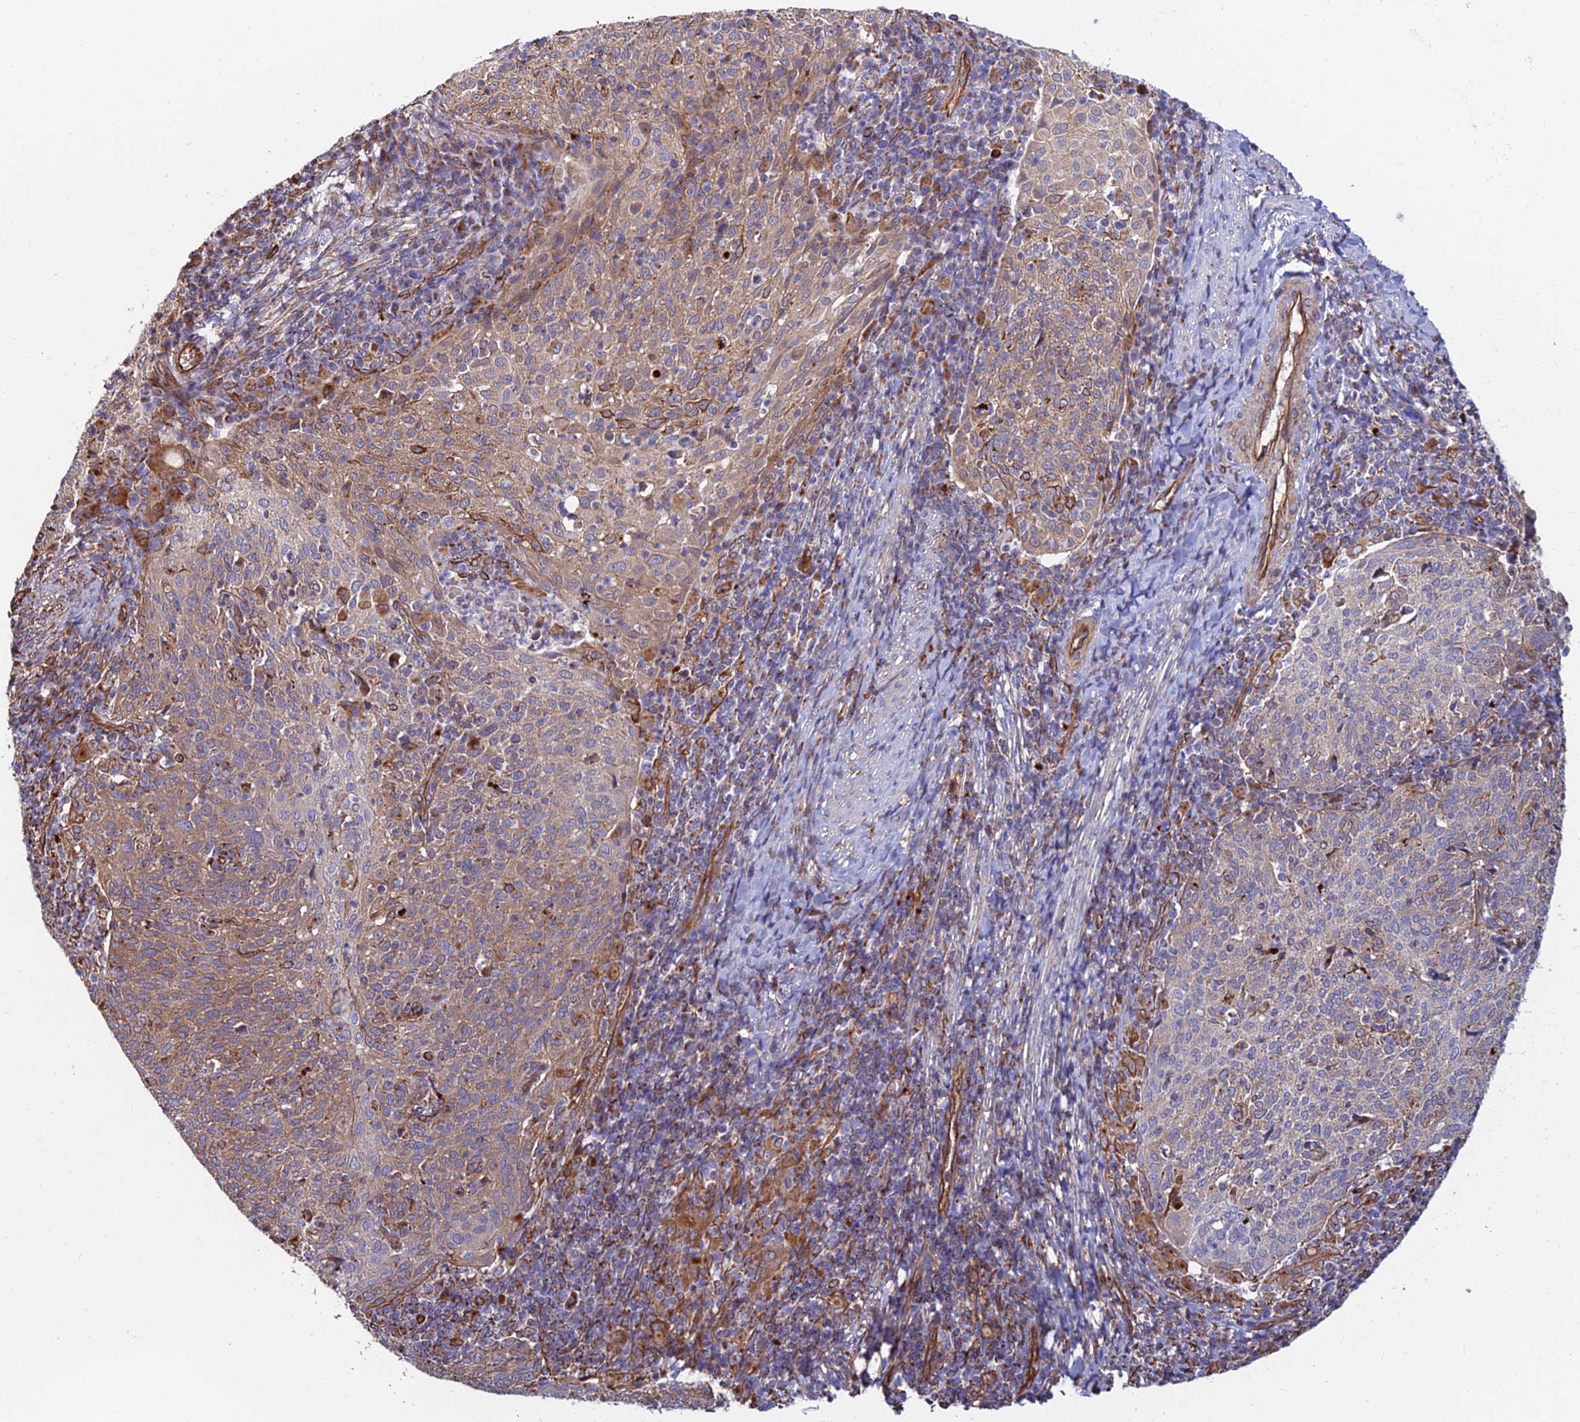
{"staining": {"intensity": "moderate", "quantity": "25%-75%", "location": "cytoplasmic/membranous"}, "tissue": "cervical cancer", "cell_type": "Tumor cells", "image_type": "cancer", "snomed": [{"axis": "morphology", "description": "Squamous cell carcinoma, NOS"}, {"axis": "topography", "description": "Cervix"}], "caption": "An image of cervical cancer (squamous cell carcinoma) stained for a protein demonstrates moderate cytoplasmic/membranous brown staining in tumor cells.", "gene": "CDK18", "patient": {"sex": "female", "age": 52}}